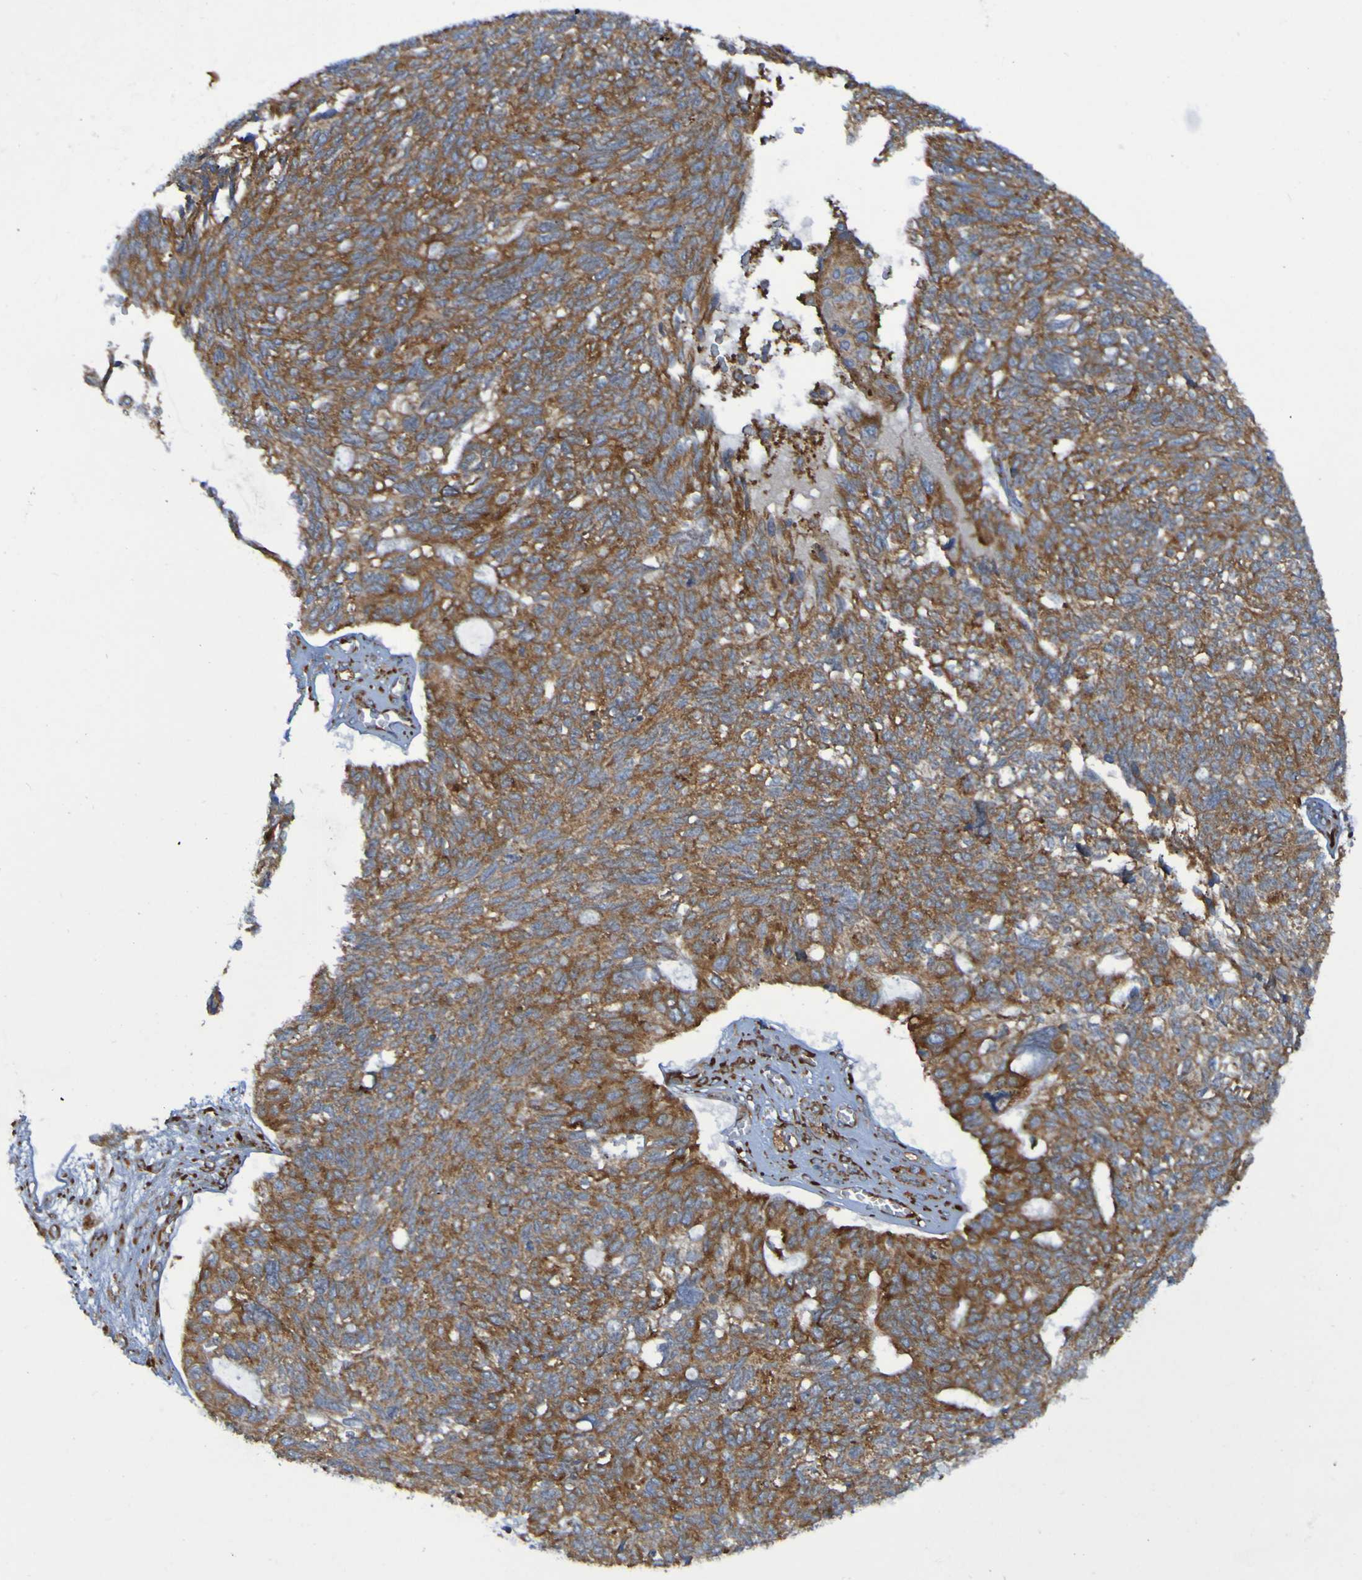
{"staining": {"intensity": "moderate", "quantity": ">75%", "location": "cytoplasmic/membranous"}, "tissue": "ovarian cancer", "cell_type": "Tumor cells", "image_type": "cancer", "snomed": [{"axis": "morphology", "description": "Cystadenocarcinoma, serous, NOS"}, {"axis": "topography", "description": "Ovary"}], "caption": "Immunohistochemical staining of ovarian serous cystadenocarcinoma shows moderate cytoplasmic/membranous protein staining in about >75% of tumor cells.", "gene": "RPL10", "patient": {"sex": "female", "age": 79}}